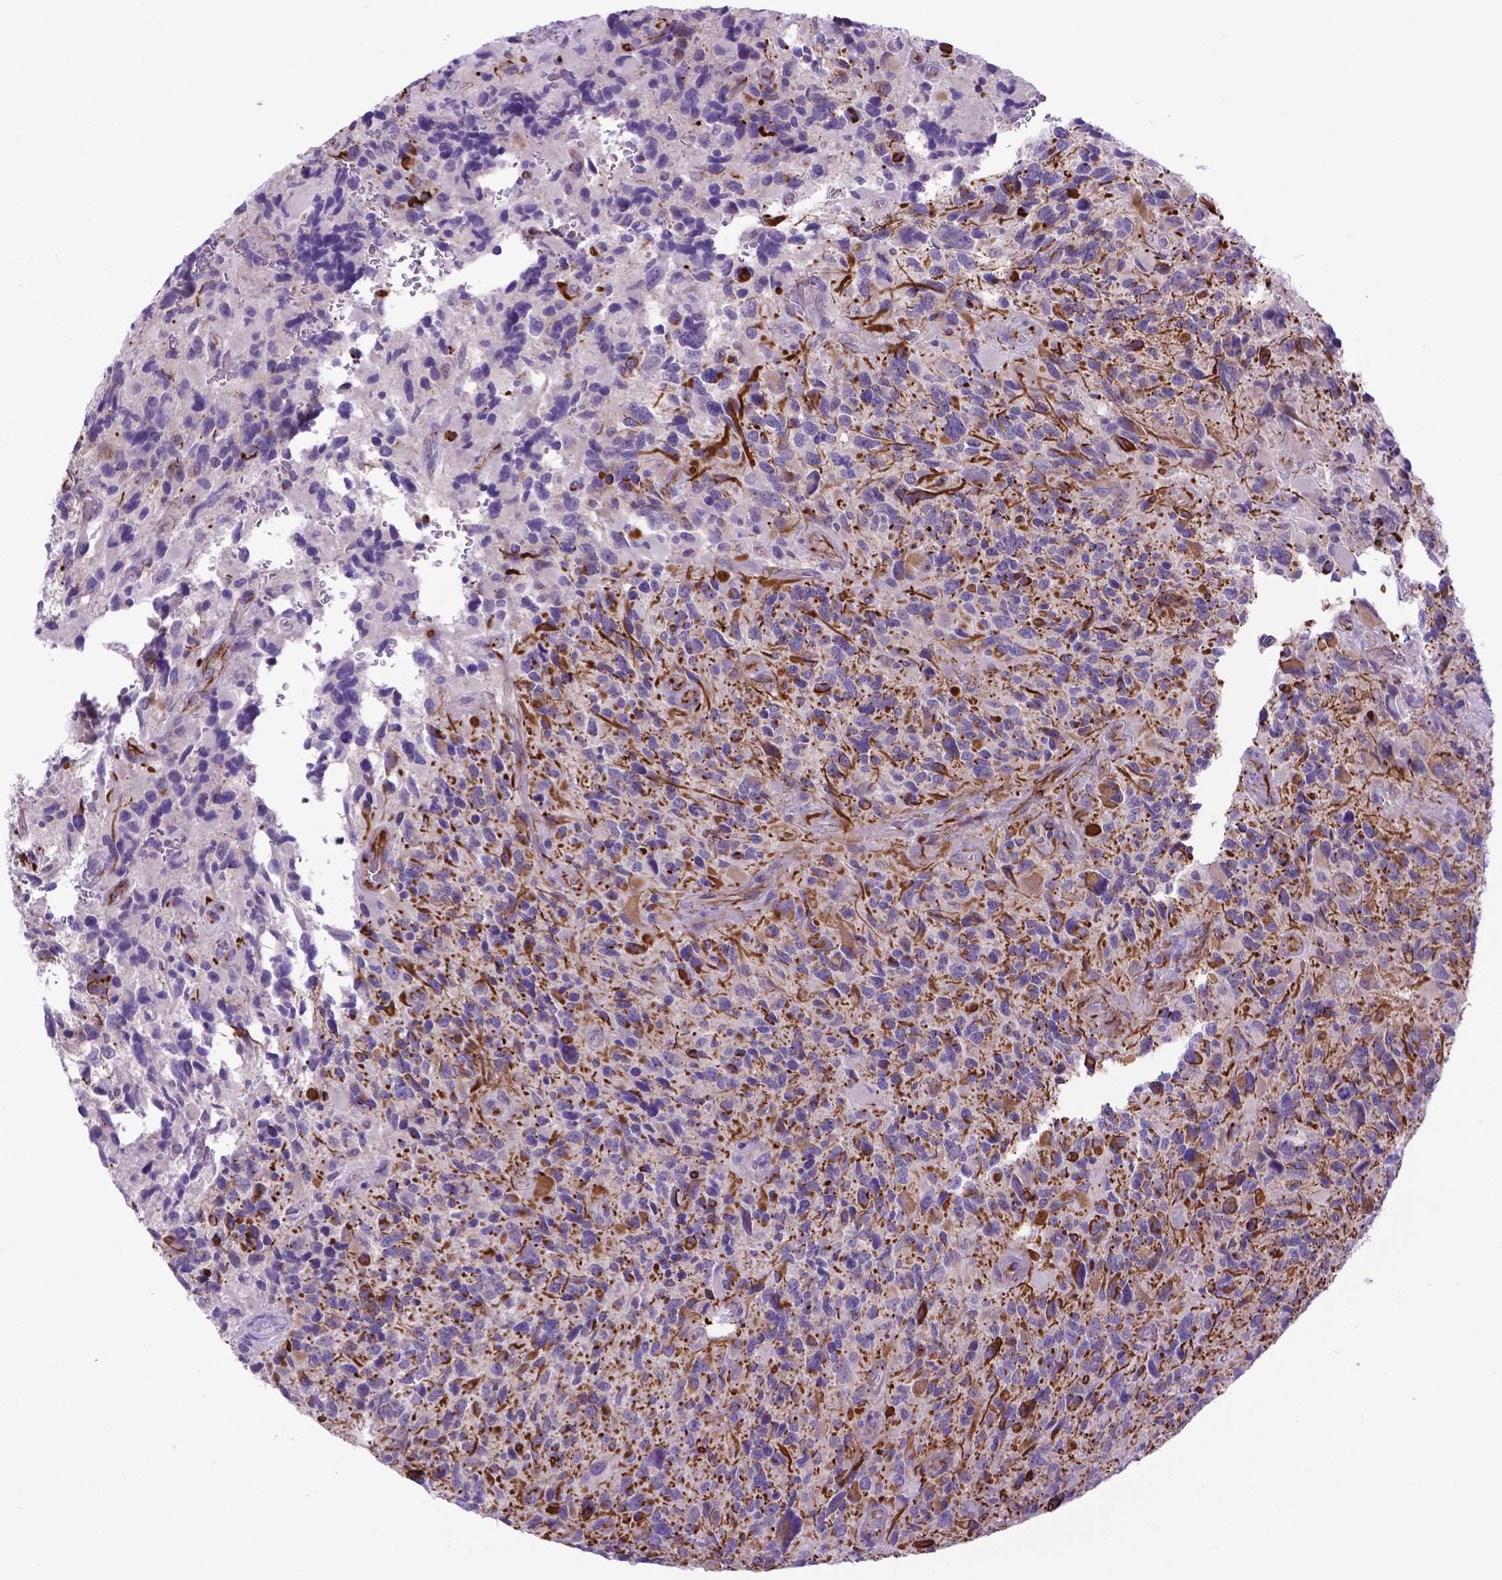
{"staining": {"intensity": "negative", "quantity": "none", "location": "none"}, "tissue": "glioma", "cell_type": "Tumor cells", "image_type": "cancer", "snomed": [{"axis": "morphology", "description": "Glioma, malignant, High grade"}, {"axis": "topography", "description": "Brain"}], "caption": "Micrograph shows no protein positivity in tumor cells of glioma tissue. (Brightfield microscopy of DAB (3,3'-diaminobenzidine) IHC at high magnification).", "gene": "LZTR1", "patient": {"sex": "male", "age": 46}}